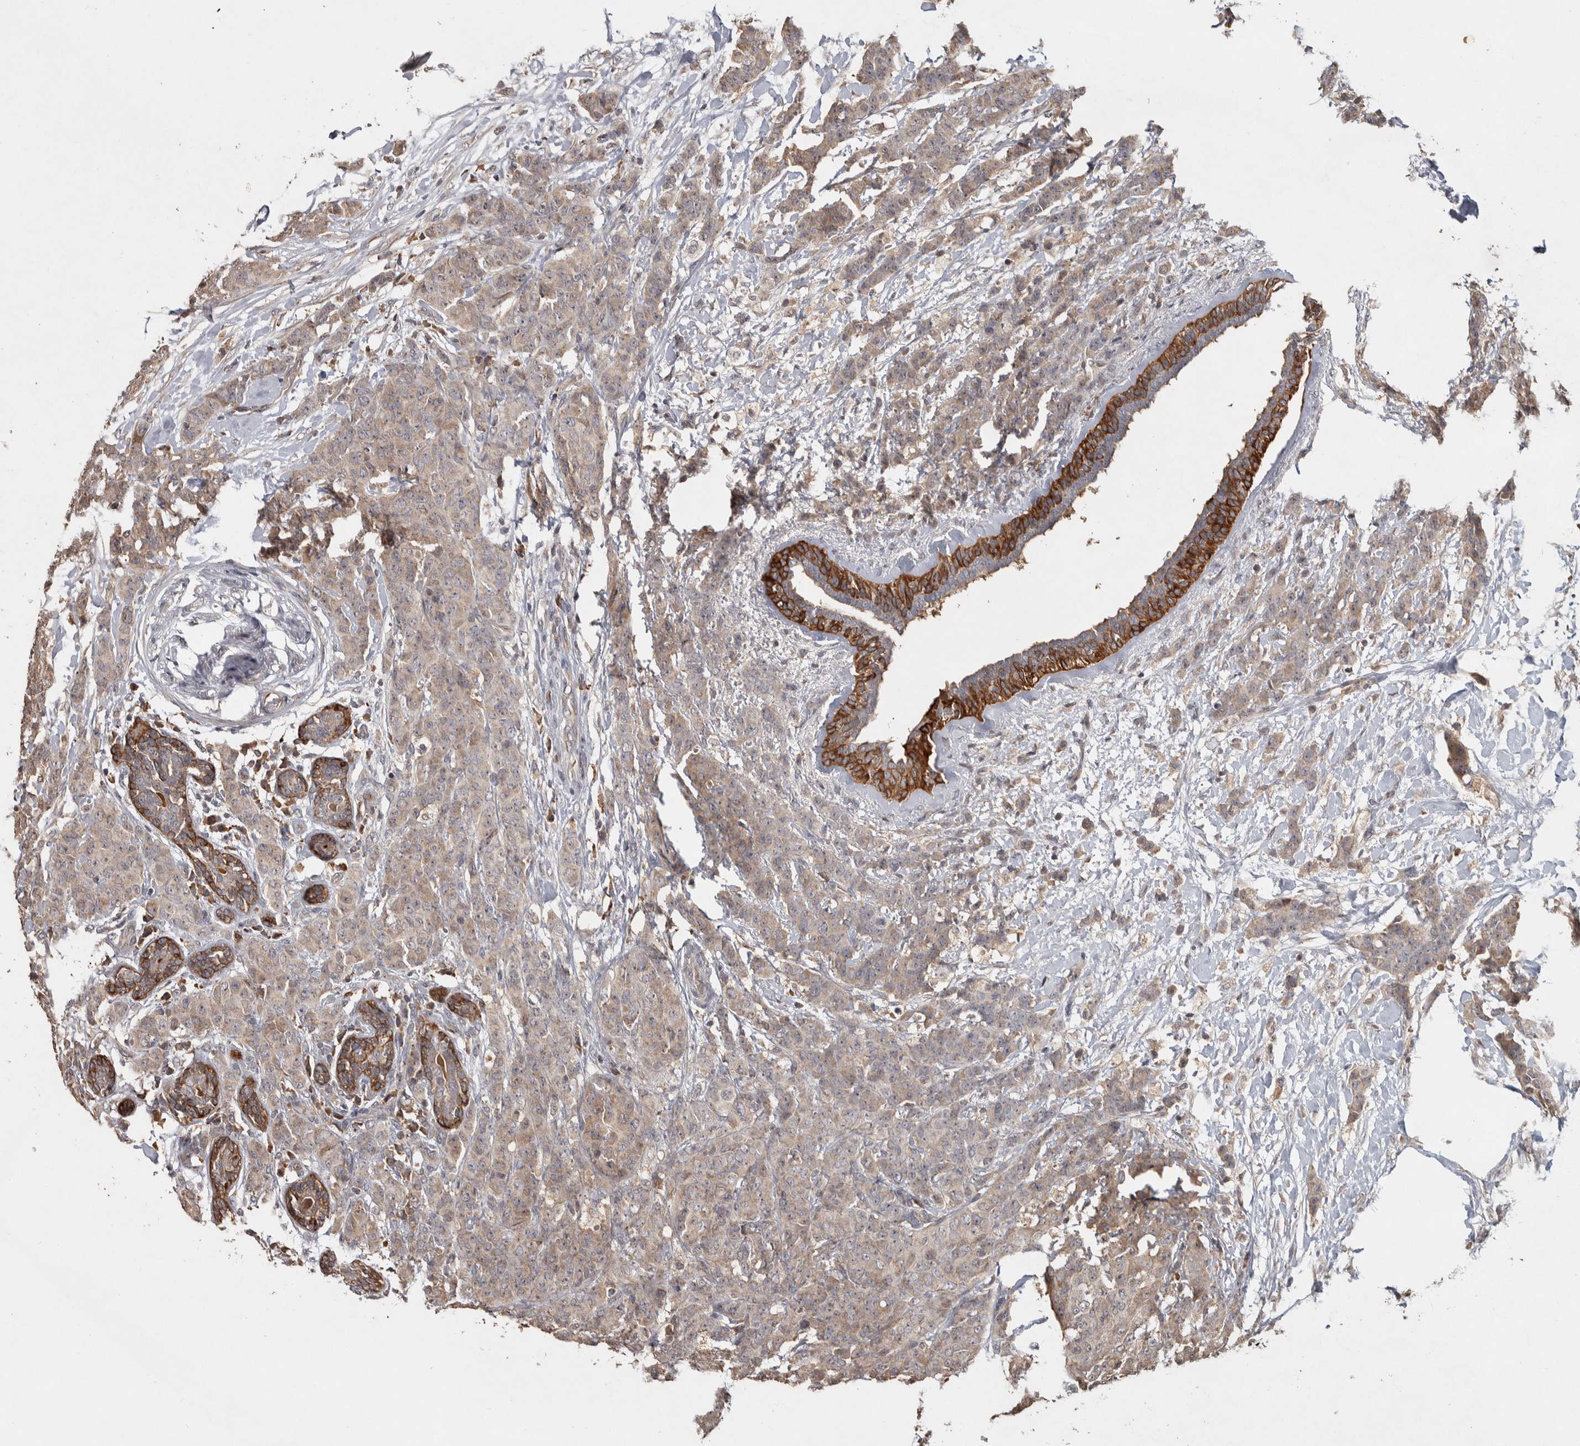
{"staining": {"intensity": "weak", "quantity": "25%-75%", "location": "cytoplasmic/membranous"}, "tissue": "breast cancer", "cell_type": "Tumor cells", "image_type": "cancer", "snomed": [{"axis": "morphology", "description": "Normal tissue, NOS"}, {"axis": "morphology", "description": "Duct carcinoma"}, {"axis": "topography", "description": "Breast"}], "caption": "Invasive ductal carcinoma (breast) was stained to show a protein in brown. There is low levels of weak cytoplasmic/membranous staining in about 25%-75% of tumor cells.", "gene": "EIF3H", "patient": {"sex": "female", "age": 40}}